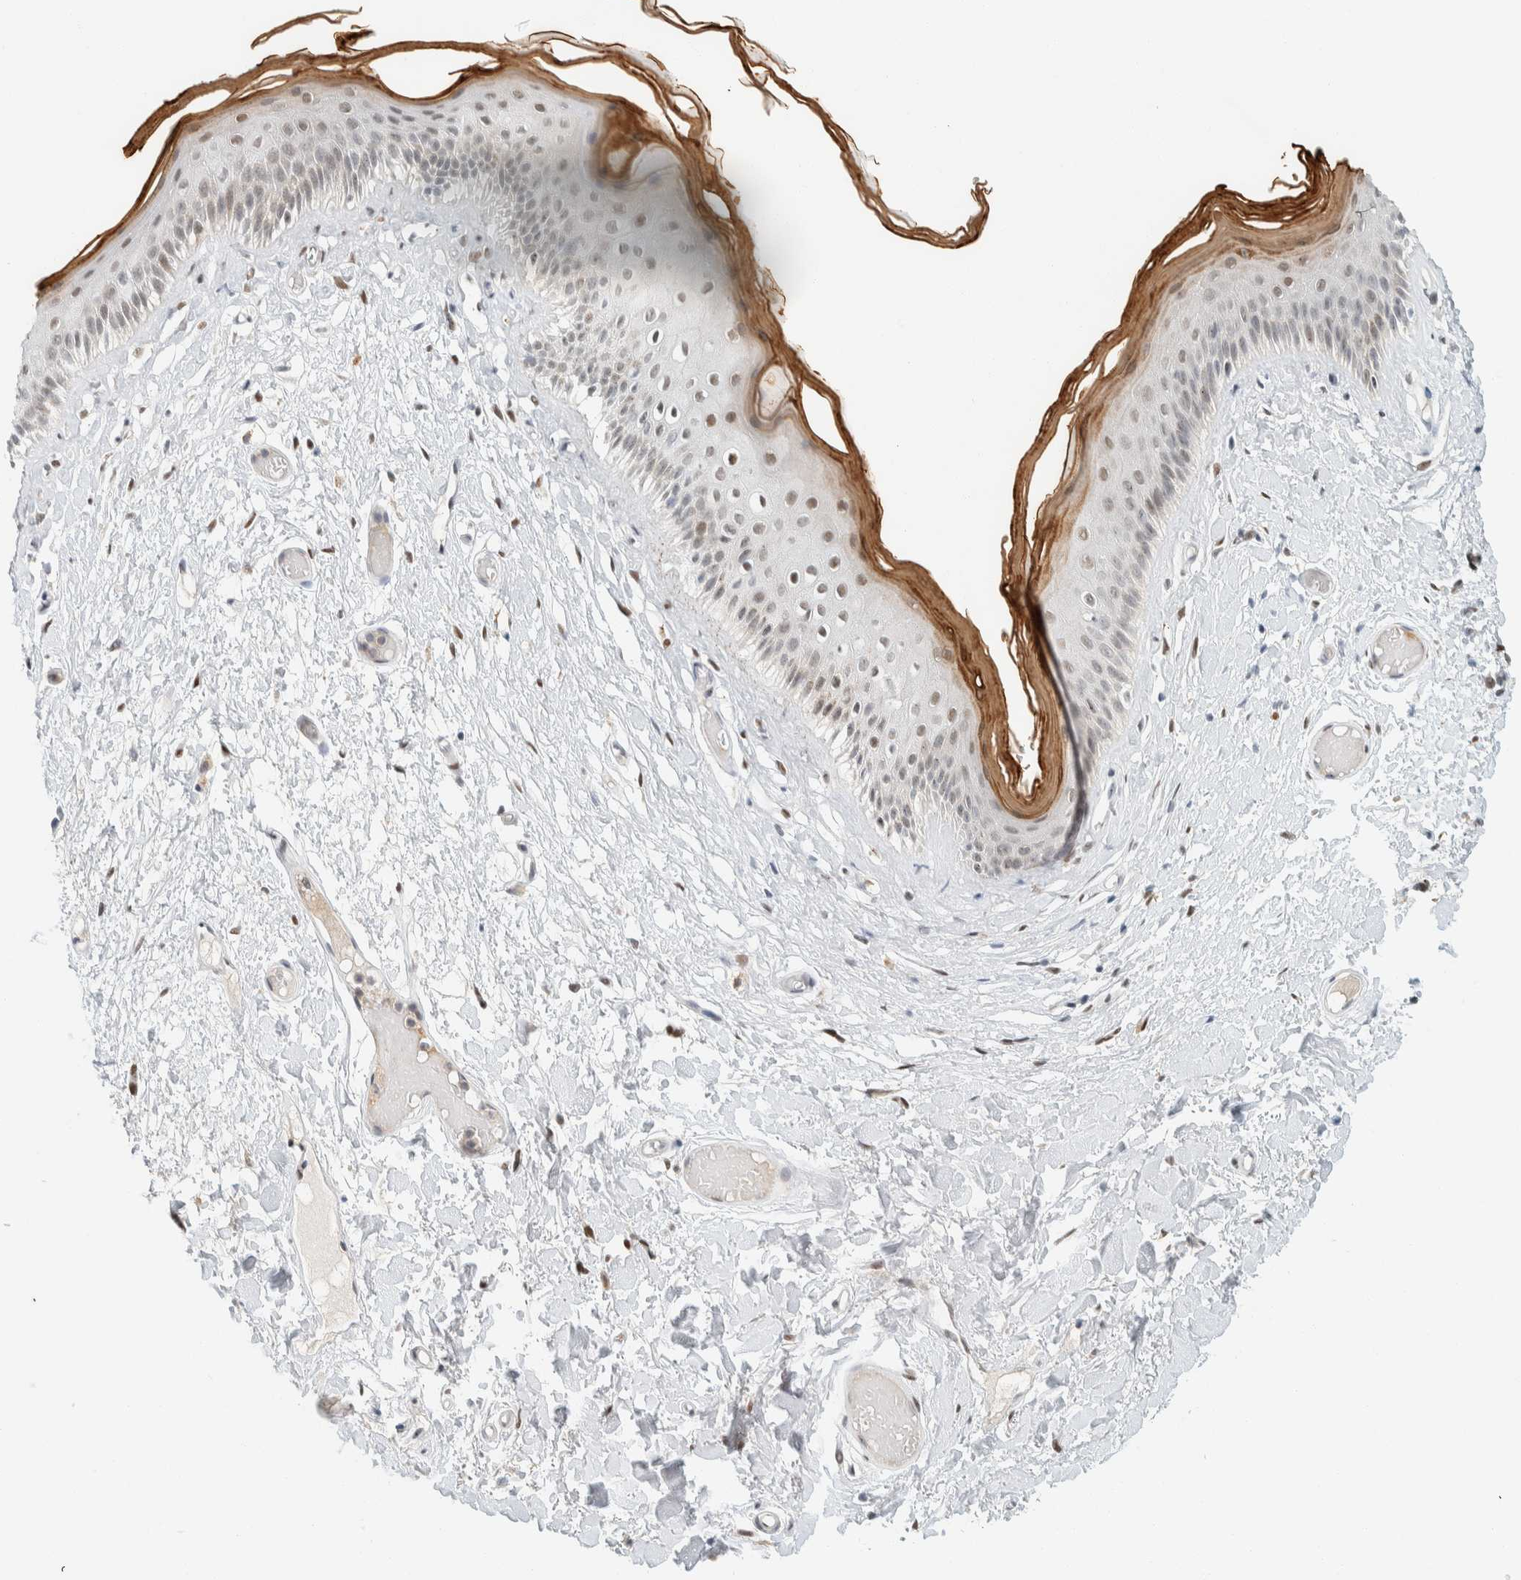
{"staining": {"intensity": "moderate", "quantity": "<25%", "location": "cytoplasmic/membranous,nuclear"}, "tissue": "skin", "cell_type": "Epidermal cells", "image_type": "normal", "snomed": [{"axis": "morphology", "description": "Normal tissue, NOS"}, {"axis": "topography", "description": "Vulva"}], "caption": "Immunohistochemistry micrograph of unremarkable human skin stained for a protein (brown), which demonstrates low levels of moderate cytoplasmic/membranous,nuclear positivity in approximately <25% of epidermal cells.", "gene": "ZNF683", "patient": {"sex": "female", "age": 73}}